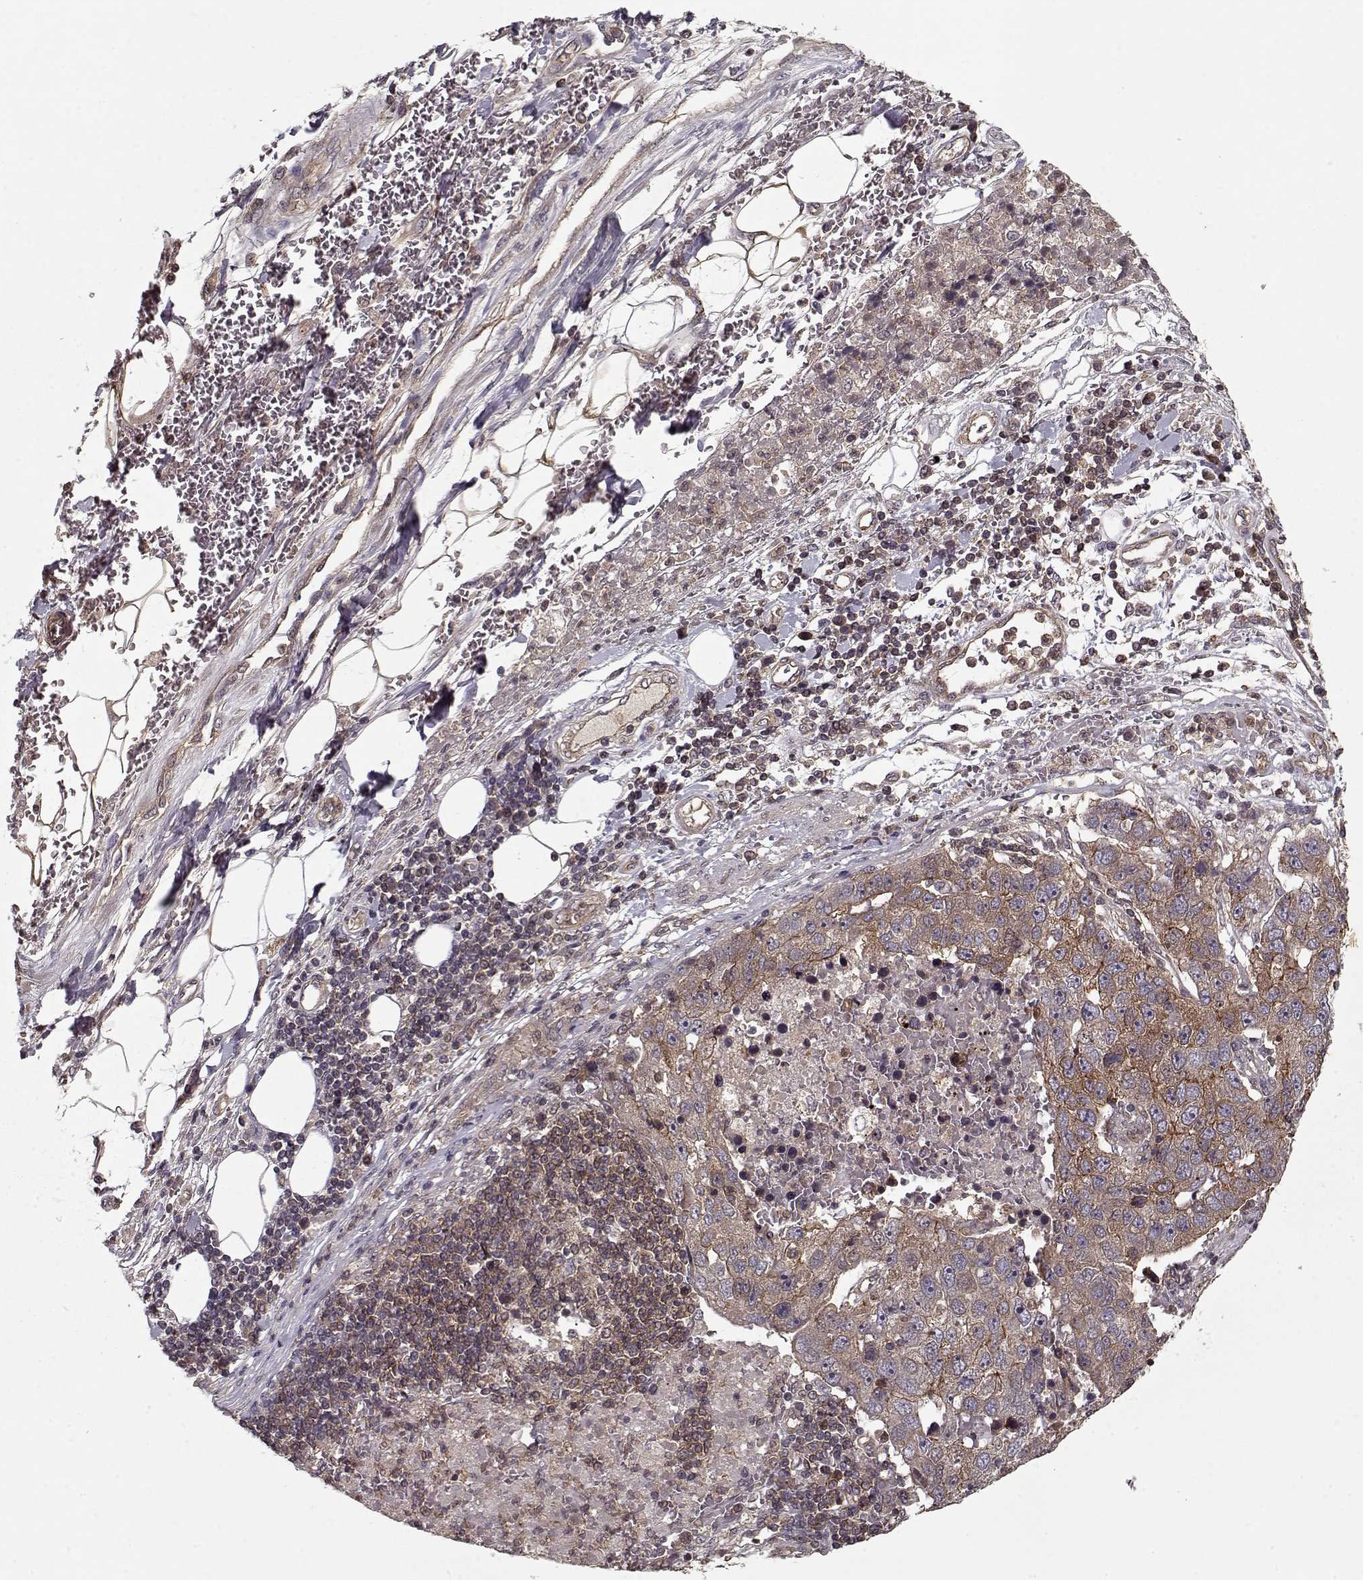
{"staining": {"intensity": "moderate", "quantity": "<25%", "location": "cytoplasmic/membranous"}, "tissue": "pancreatic cancer", "cell_type": "Tumor cells", "image_type": "cancer", "snomed": [{"axis": "morphology", "description": "Adenocarcinoma, NOS"}, {"axis": "topography", "description": "Pancreas"}], "caption": "Pancreatic cancer stained for a protein (brown) displays moderate cytoplasmic/membranous positive staining in about <25% of tumor cells.", "gene": "PPP1R12A", "patient": {"sex": "female", "age": 61}}